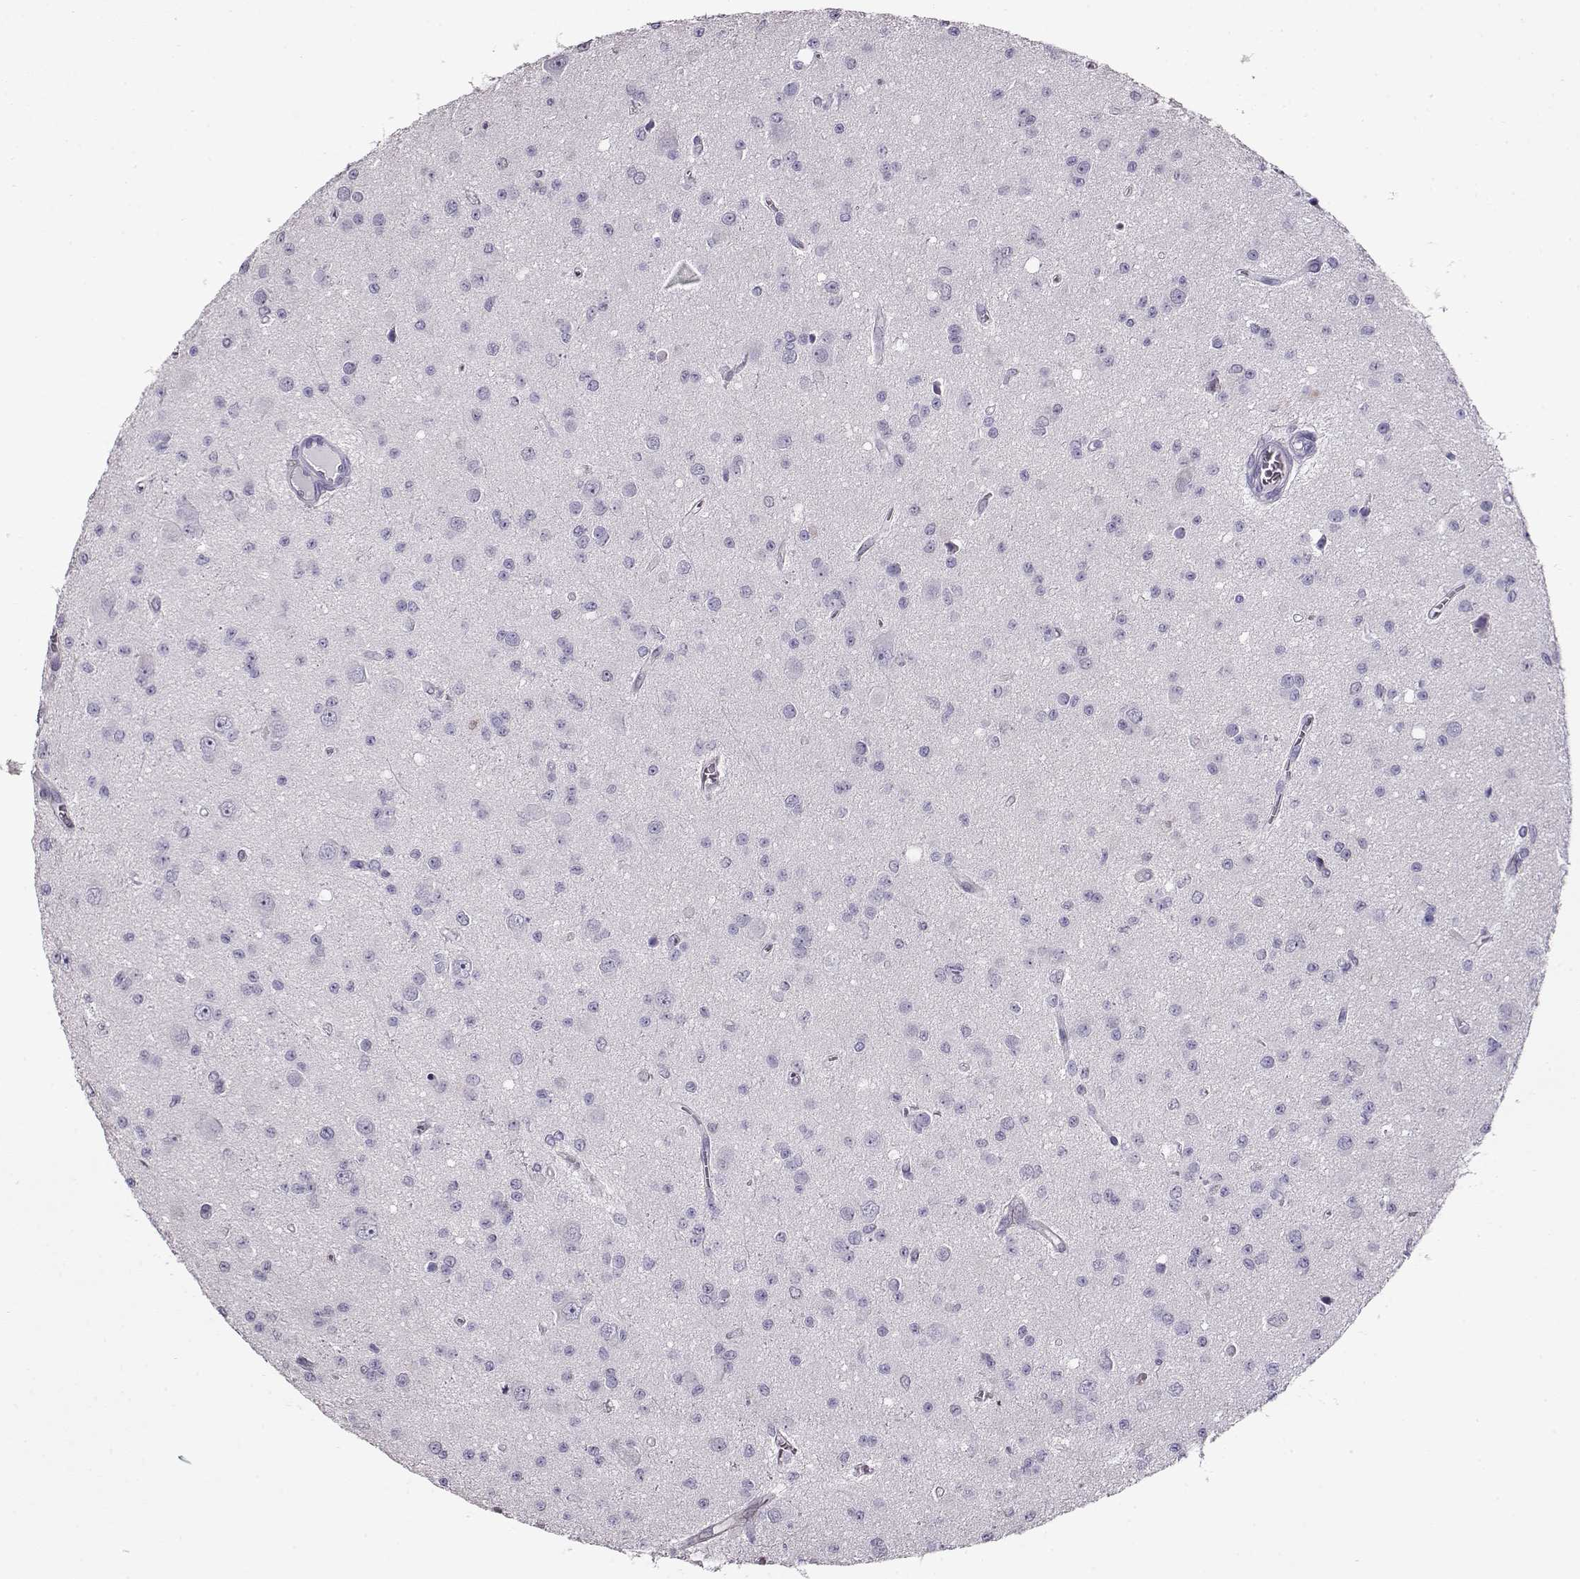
{"staining": {"intensity": "negative", "quantity": "none", "location": "none"}, "tissue": "glioma", "cell_type": "Tumor cells", "image_type": "cancer", "snomed": [{"axis": "morphology", "description": "Glioma, malignant, Low grade"}, {"axis": "topography", "description": "Brain"}], "caption": "High power microscopy micrograph of an immunohistochemistry (IHC) micrograph of malignant glioma (low-grade), revealing no significant expression in tumor cells.", "gene": "CCR8", "patient": {"sex": "female", "age": 45}}